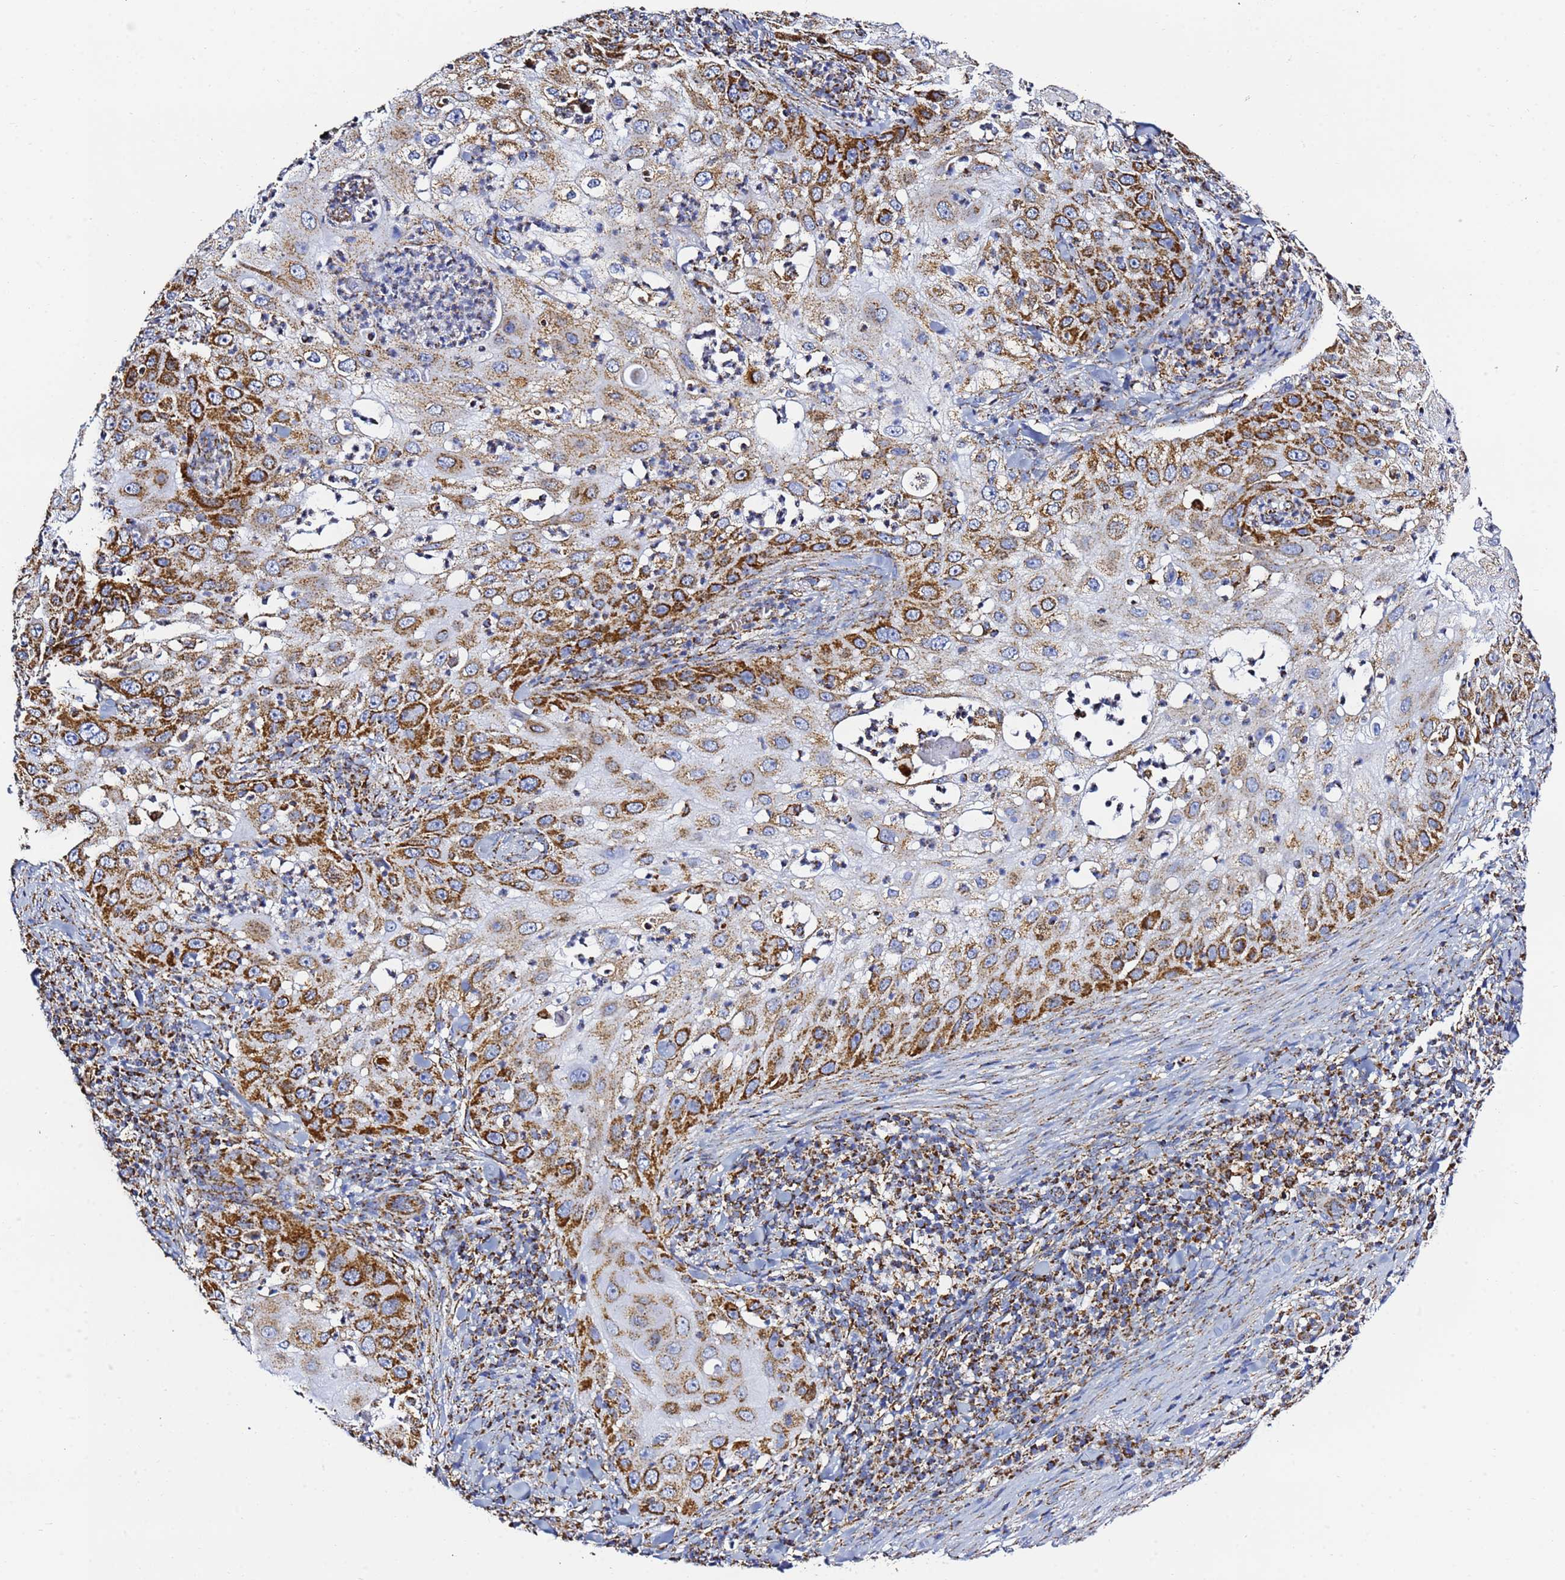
{"staining": {"intensity": "strong", "quantity": ">75%", "location": "cytoplasmic/membranous"}, "tissue": "skin cancer", "cell_type": "Tumor cells", "image_type": "cancer", "snomed": [{"axis": "morphology", "description": "Squamous cell carcinoma, NOS"}, {"axis": "topography", "description": "Skin"}], "caption": "Immunohistochemical staining of skin squamous cell carcinoma shows strong cytoplasmic/membranous protein expression in about >75% of tumor cells.", "gene": "PHB2", "patient": {"sex": "female", "age": 44}}